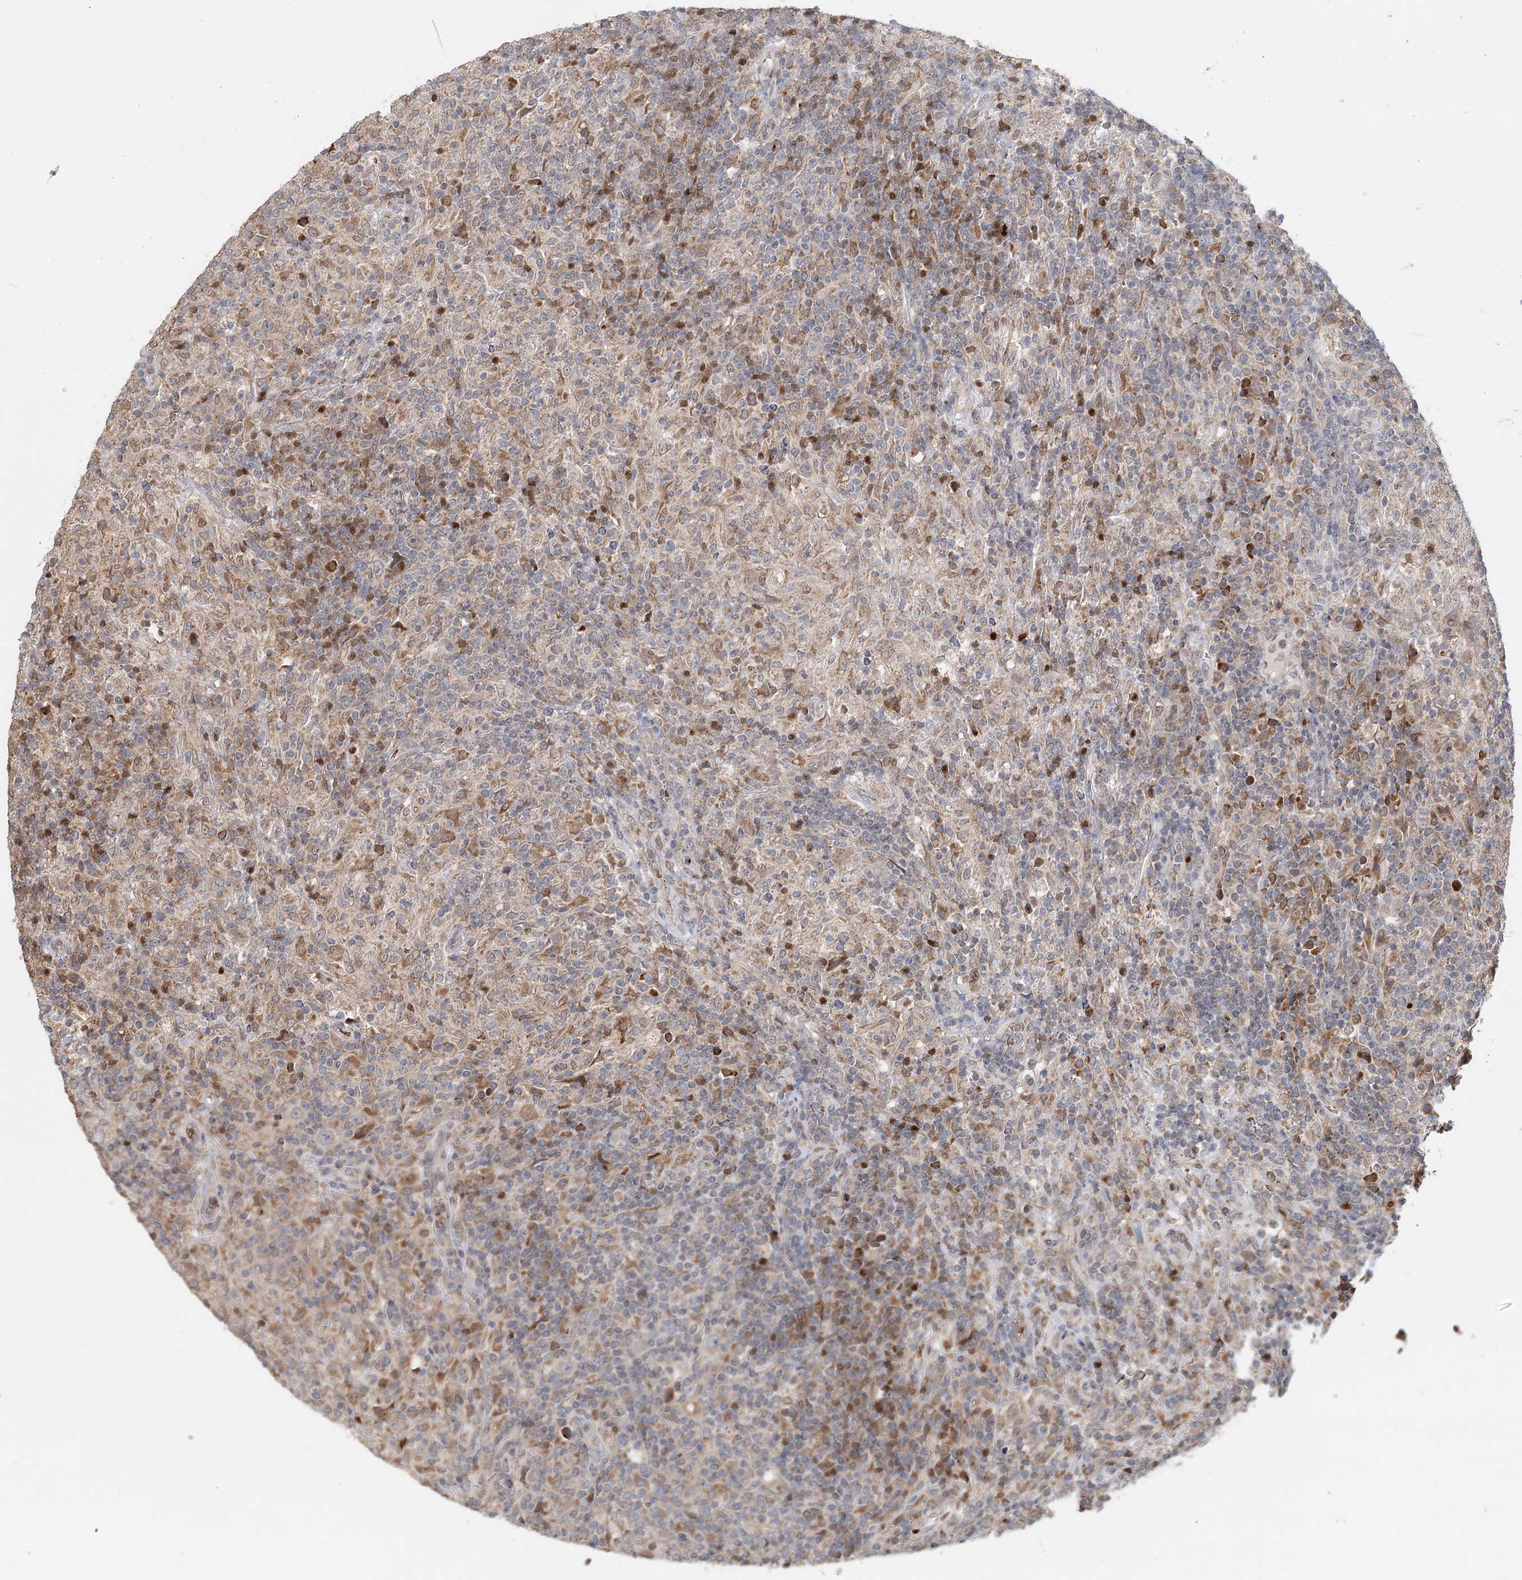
{"staining": {"intensity": "moderate", "quantity": "25%-75%", "location": "cytoplasmic/membranous"}, "tissue": "lymphoma", "cell_type": "Tumor cells", "image_type": "cancer", "snomed": [{"axis": "morphology", "description": "Hodgkin's disease, NOS"}, {"axis": "topography", "description": "Lymph node"}], "caption": "Immunohistochemical staining of lymphoma demonstrates moderate cytoplasmic/membranous protein staining in about 25%-75% of tumor cells.", "gene": "ADK", "patient": {"sex": "male", "age": 70}}